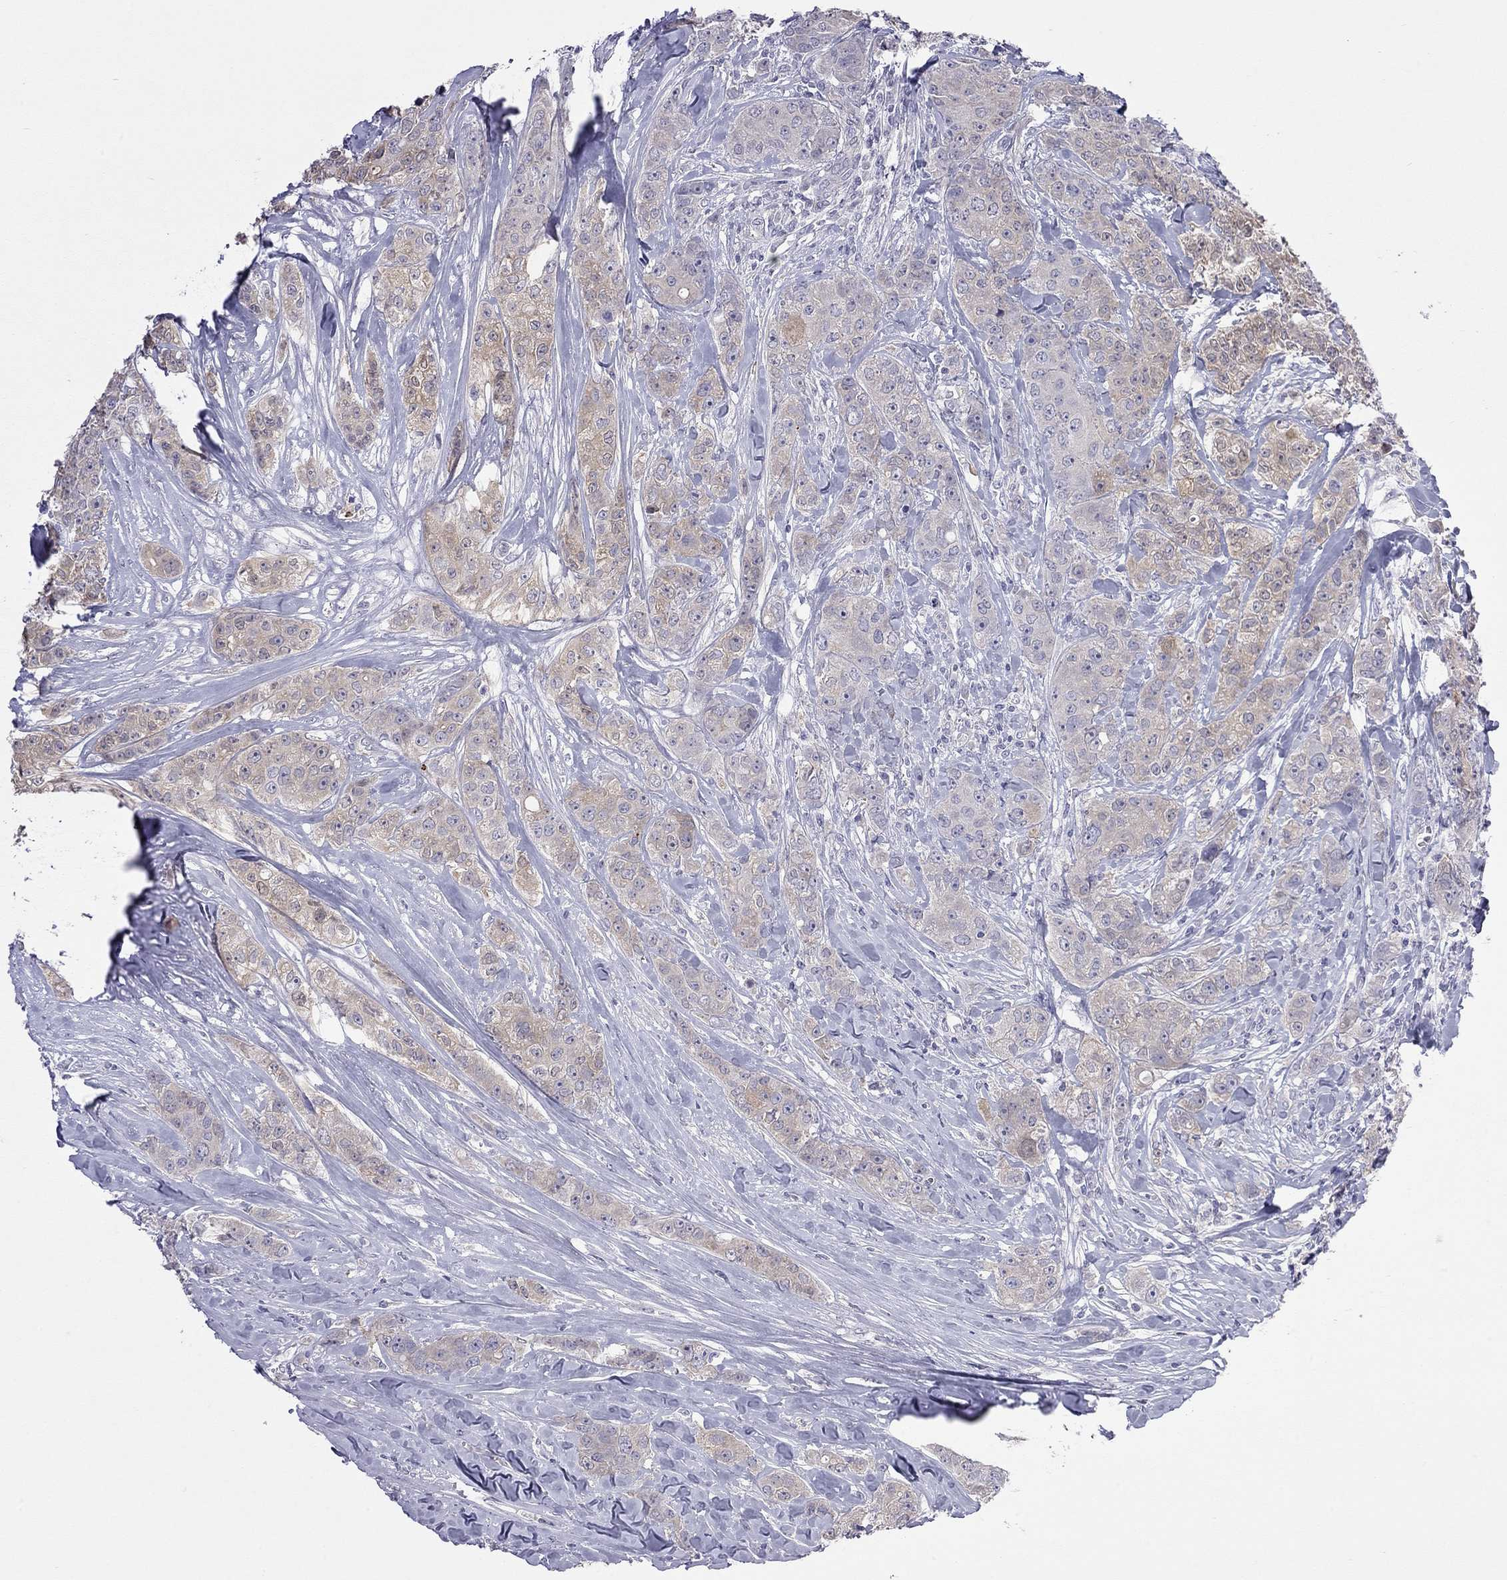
{"staining": {"intensity": "moderate", "quantity": "<25%", "location": "cytoplasmic/membranous"}, "tissue": "breast cancer", "cell_type": "Tumor cells", "image_type": "cancer", "snomed": [{"axis": "morphology", "description": "Duct carcinoma"}, {"axis": "topography", "description": "Breast"}], "caption": "Protein staining reveals moderate cytoplasmic/membranous expression in about <25% of tumor cells in breast cancer (invasive ductal carcinoma). Using DAB (3,3'-diaminobenzidine) (brown) and hematoxylin (blue) stains, captured at high magnification using brightfield microscopy.", "gene": "FEZ1", "patient": {"sex": "female", "age": 43}}